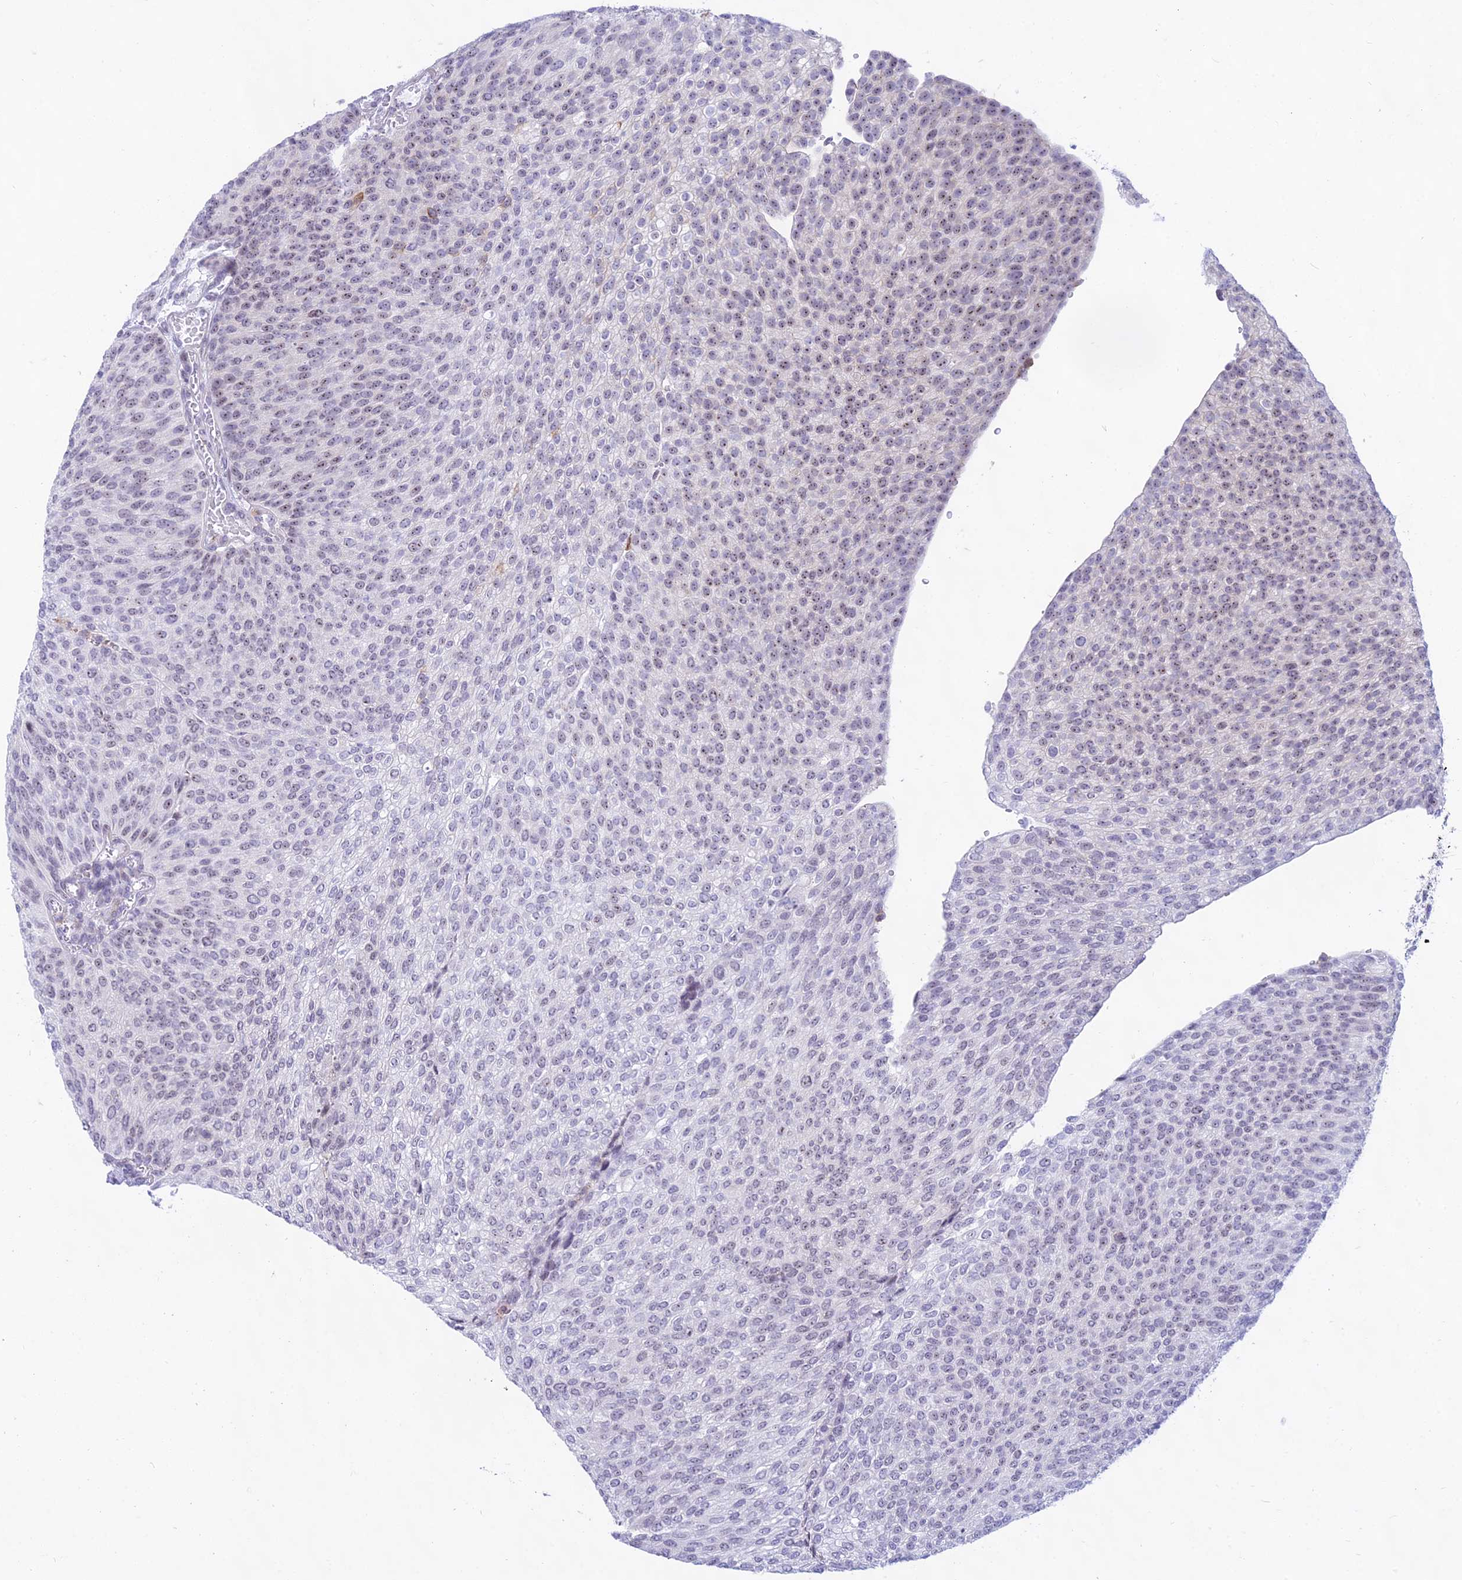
{"staining": {"intensity": "weak", "quantity": "<25%", "location": "nuclear"}, "tissue": "urothelial cancer", "cell_type": "Tumor cells", "image_type": "cancer", "snomed": [{"axis": "morphology", "description": "Urothelial carcinoma, High grade"}, {"axis": "topography", "description": "Urinary bladder"}], "caption": "This is an immunohistochemistry micrograph of human high-grade urothelial carcinoma. There is no positivity in tumor cells.", "gene": "KRR1", "patient": {"sex": "female", "age": 79}}